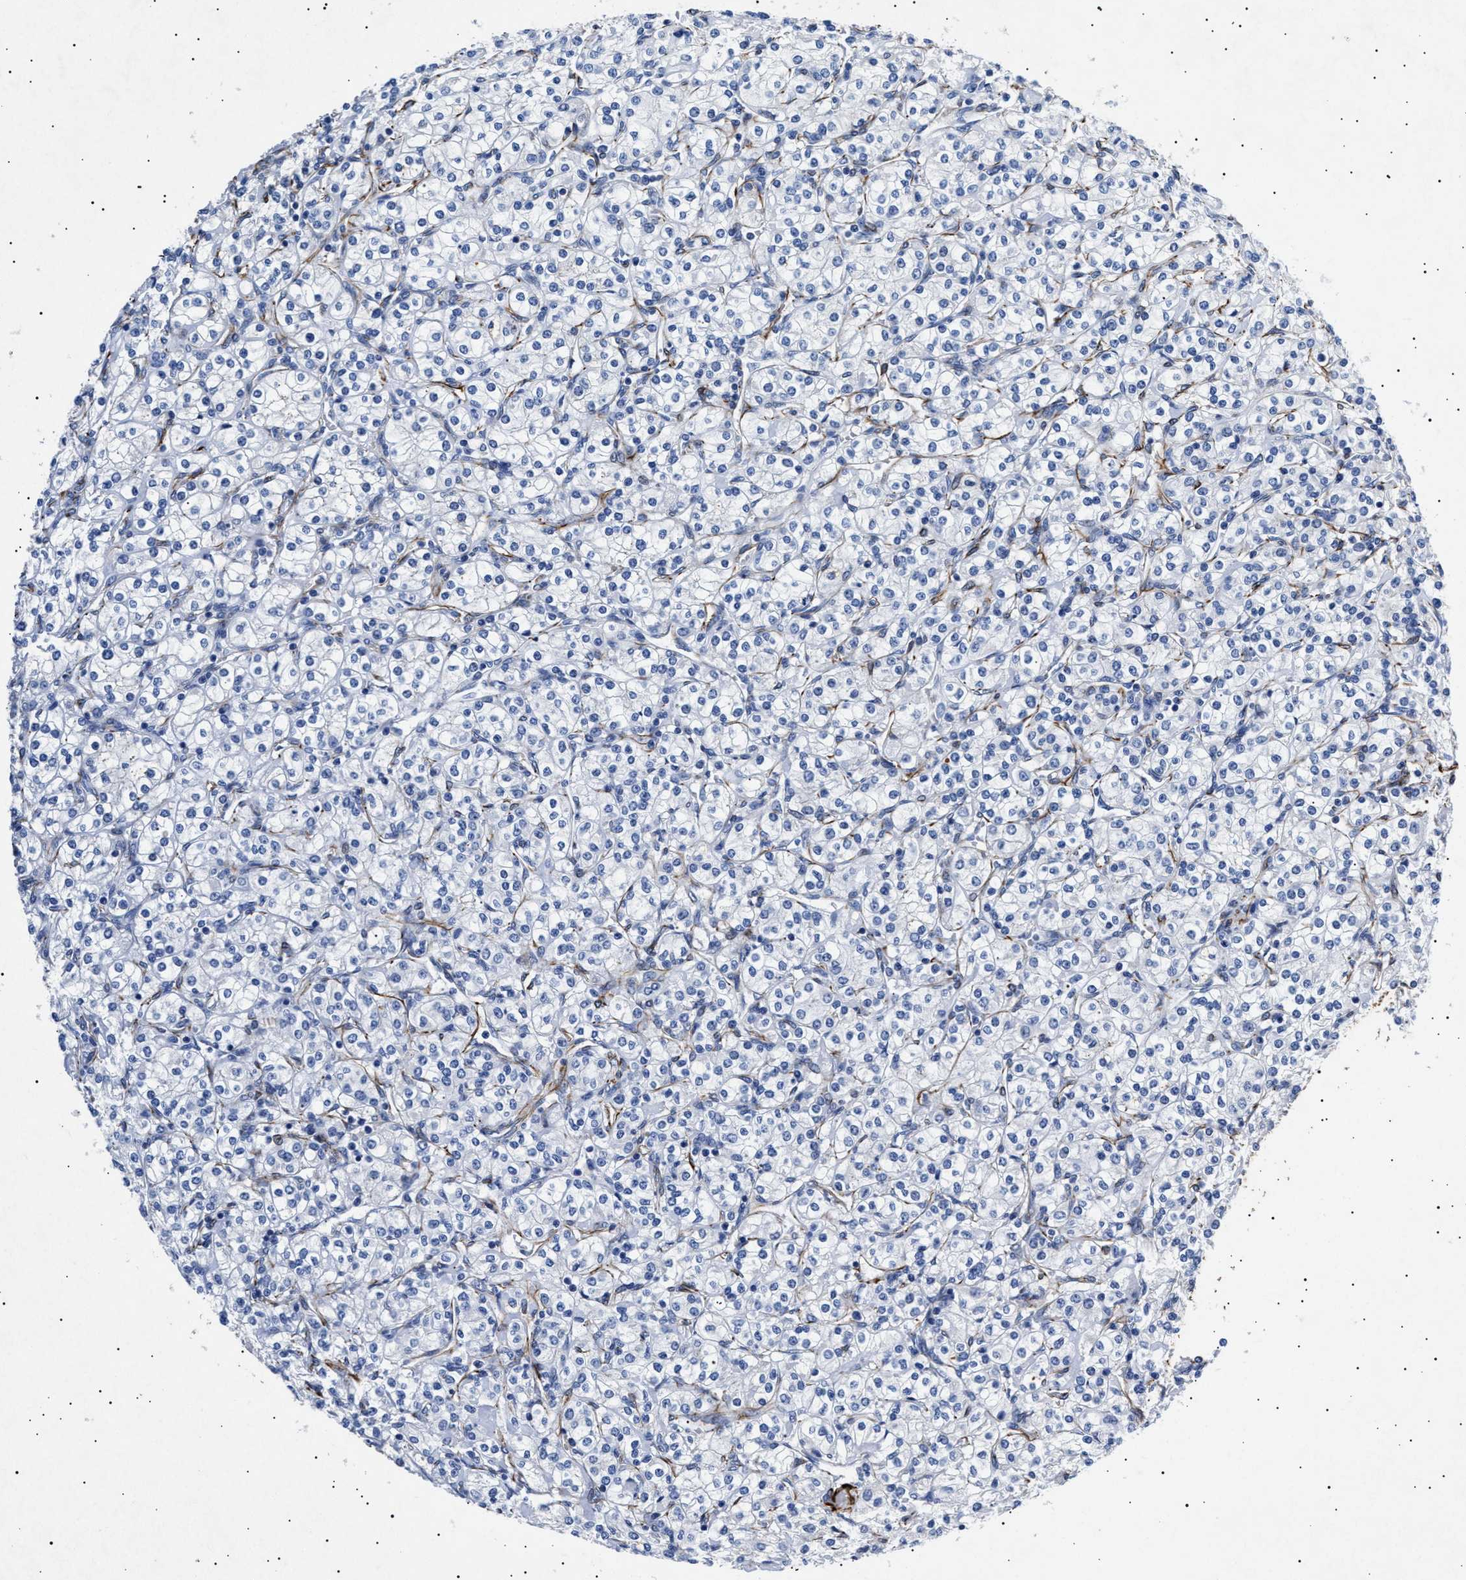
{"staining": {"intensity": "negative", "quantity": "none", "location": "none"}, "tissue": "renal cancer", "cell_type": "Tumor cells", "image_type": "cancer", "snomed": [{"axis": "morphology", "description": "Adenocarcinoma, NOS"}, {"axis": "topography", "description": "Kidney"}], "caption": "High magnification brightfield microscopy of adenocarcinoma (renal) stained with DAB (brown) and counterstained with hematoxylin (blue): tumor cells show no significant expression.", "gene": "OLFML2A", "patient": {"sex": "male", "age": 77}}